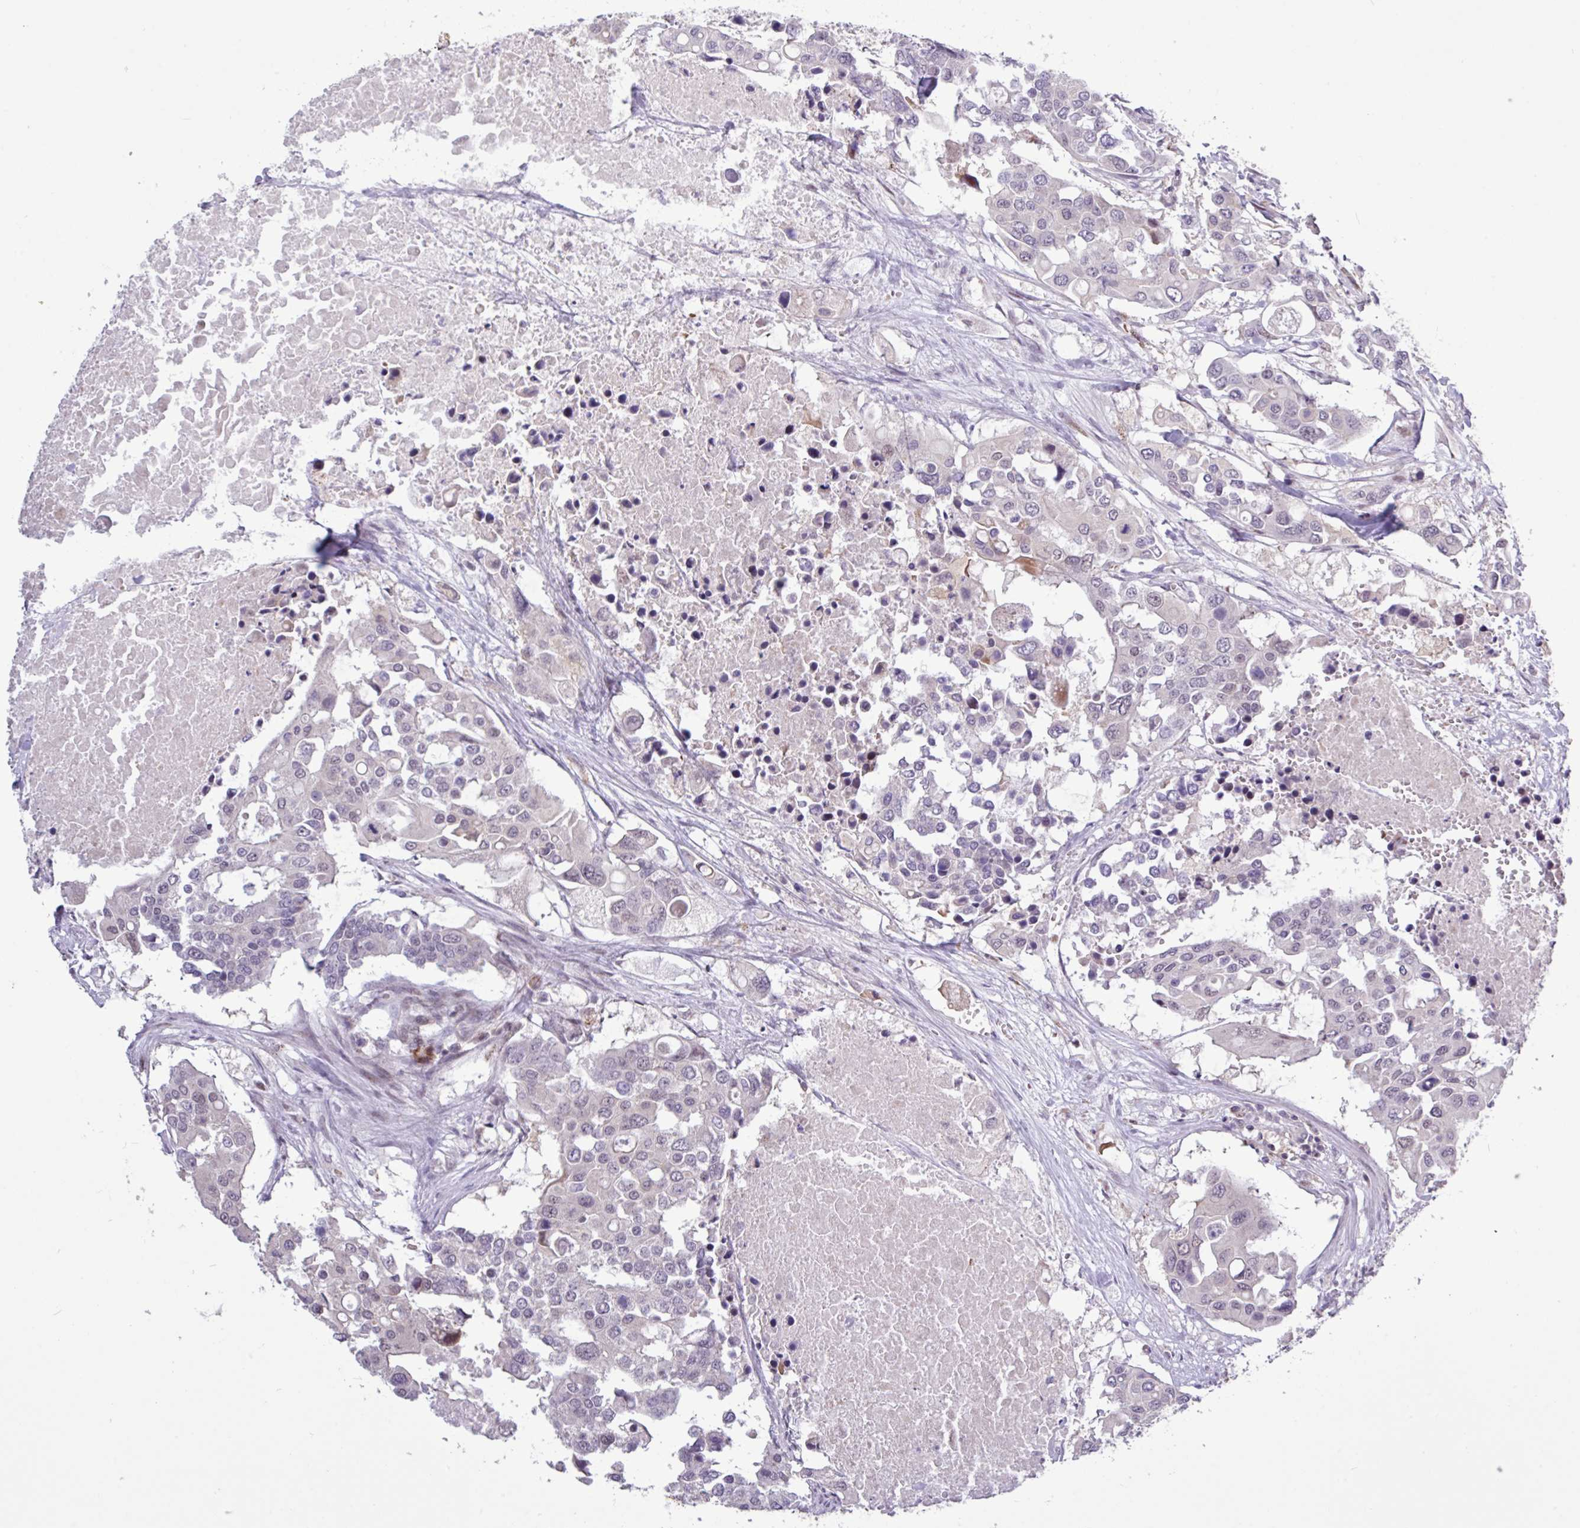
{"staining": {"intensity": "negative", "quantity": "none", "location": "none"}, "tissue": "colorectal cancer", "cell_type": "Tumor cells", "image_type": "cancer", "snomed": [{"axis": "morphology", "description": "Adenocarcinoma, NOS"}, {"axis": "topography", "description": "Colon"}], "caption": "Tumor cells are negative for protein expression in human colorectal cancer (adenocarcinoma).", "gene": "RTL3", "patient": {"sex": "male", "age": 77}}